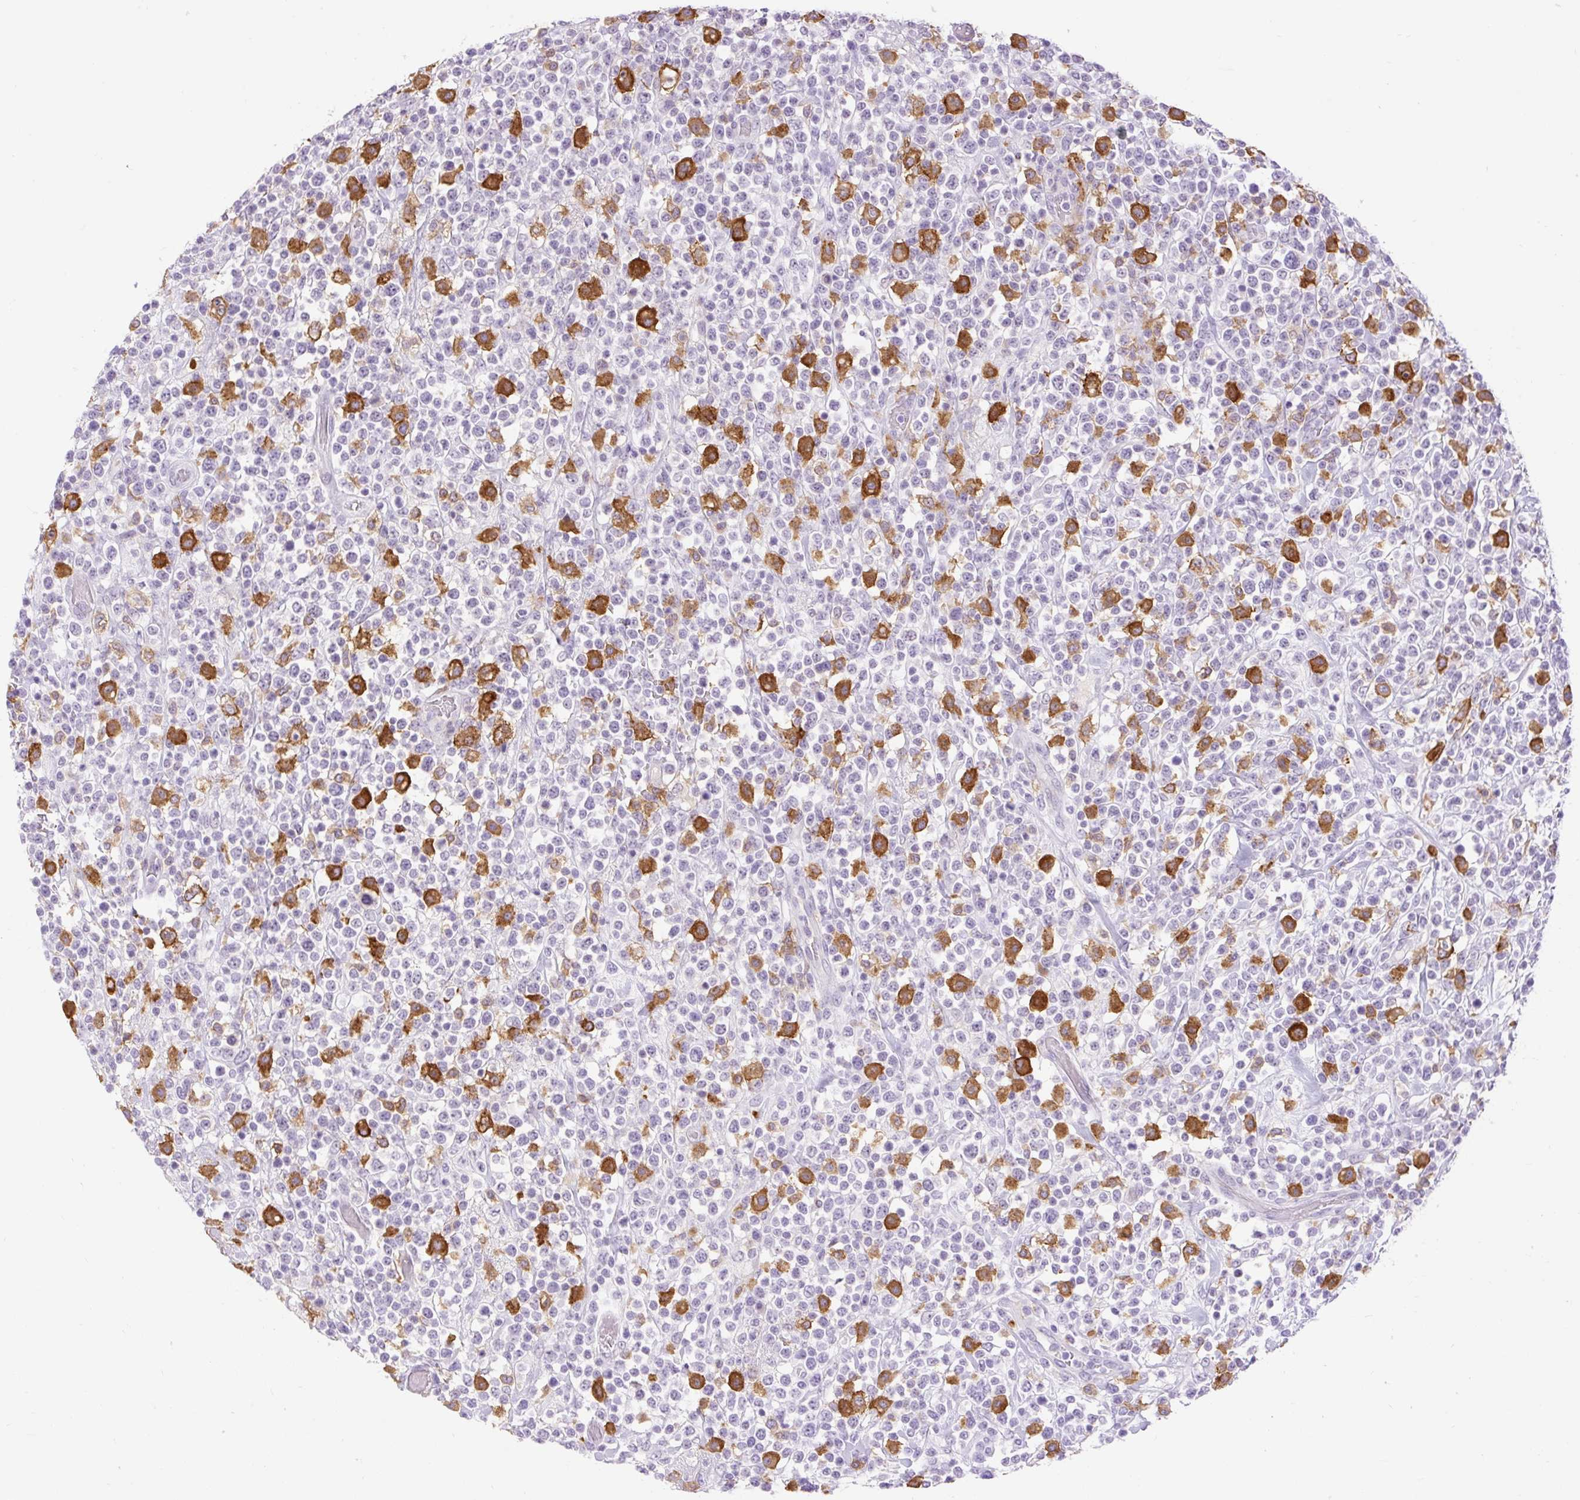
{"staining": {"intensity": "negative", "quantity": "none", "location": "none"}, "tissue": "lymphoma", "cell_type": "Tumor cells", "image_type": "cancer", "snomed": [{"axis": "morphology", "description": "Malignant lymphoma, non-Hodgkin's type, High grade"}, {"axis": "topography", "description": "Colon"}], "caption": "Immunohistochemical staining of human malignant lymphoma, non-Hodgkin's type (high-grade) exhibits no significant staining in tumor cells.", "gene": "SIGLEC1", "patient": {"sex": "female", "age": 53}}